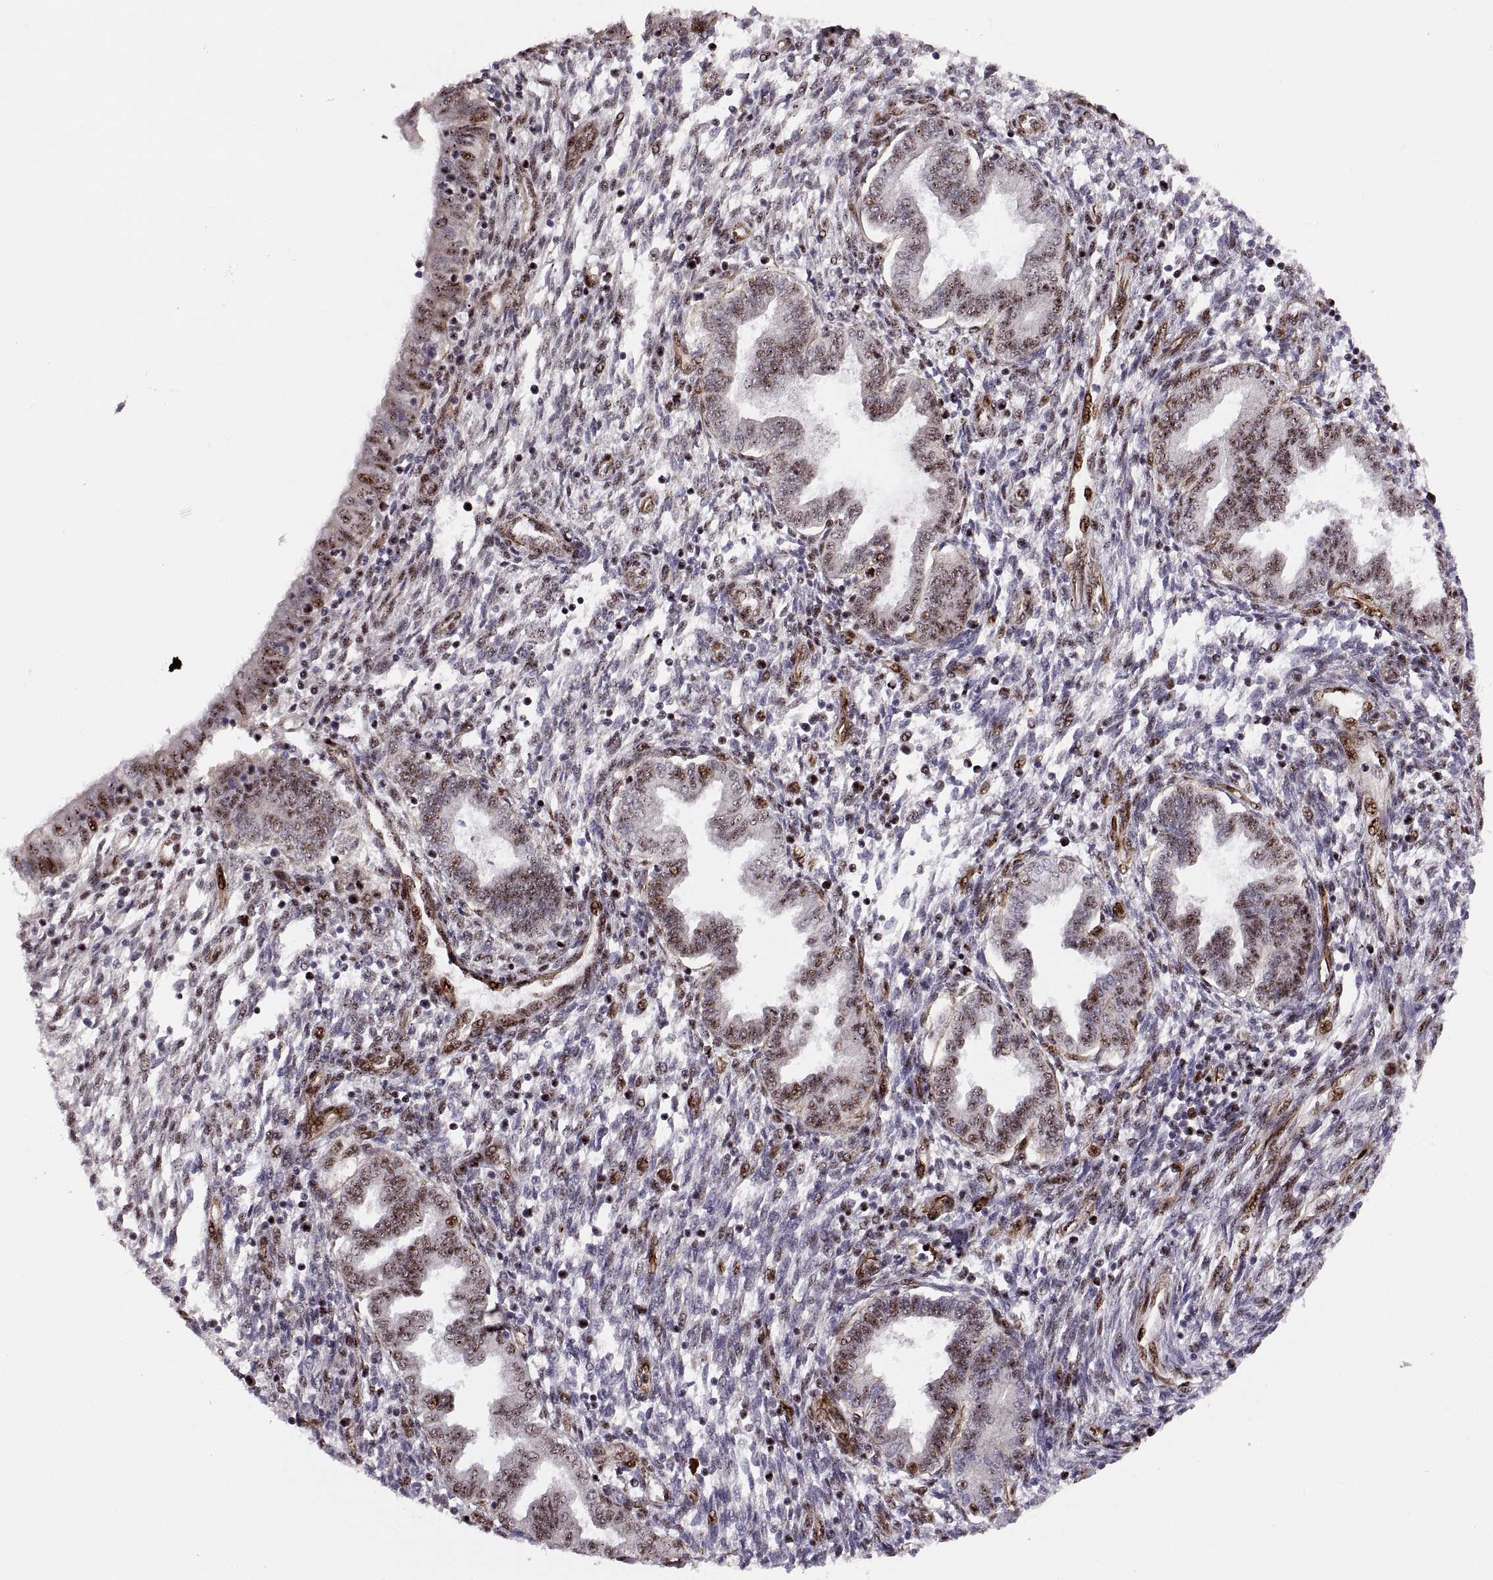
{"staining": {"intensity": "moderate", "quantity": "25%-75%", "location": "nuclear"}, "tissue": "endometrium", "cell_type": "Cells in endometrial stroma", "image_type": "normal", "snomed": [{"axis": "morphology", "description": "Normal tissue, NOS"}, {"axis": "topography", "description": "Endometrium"}], "caption": "Immunohistochemical staining of normal endometrium demonstrates medium levels of moderate nuclear staining in about 25%-75% of cells in endometrial stroma. (IHC, brightfield microscopy, high magnification).", "gene": "ZCCHC17", "patient": {"sex": "female", "age": 42}}